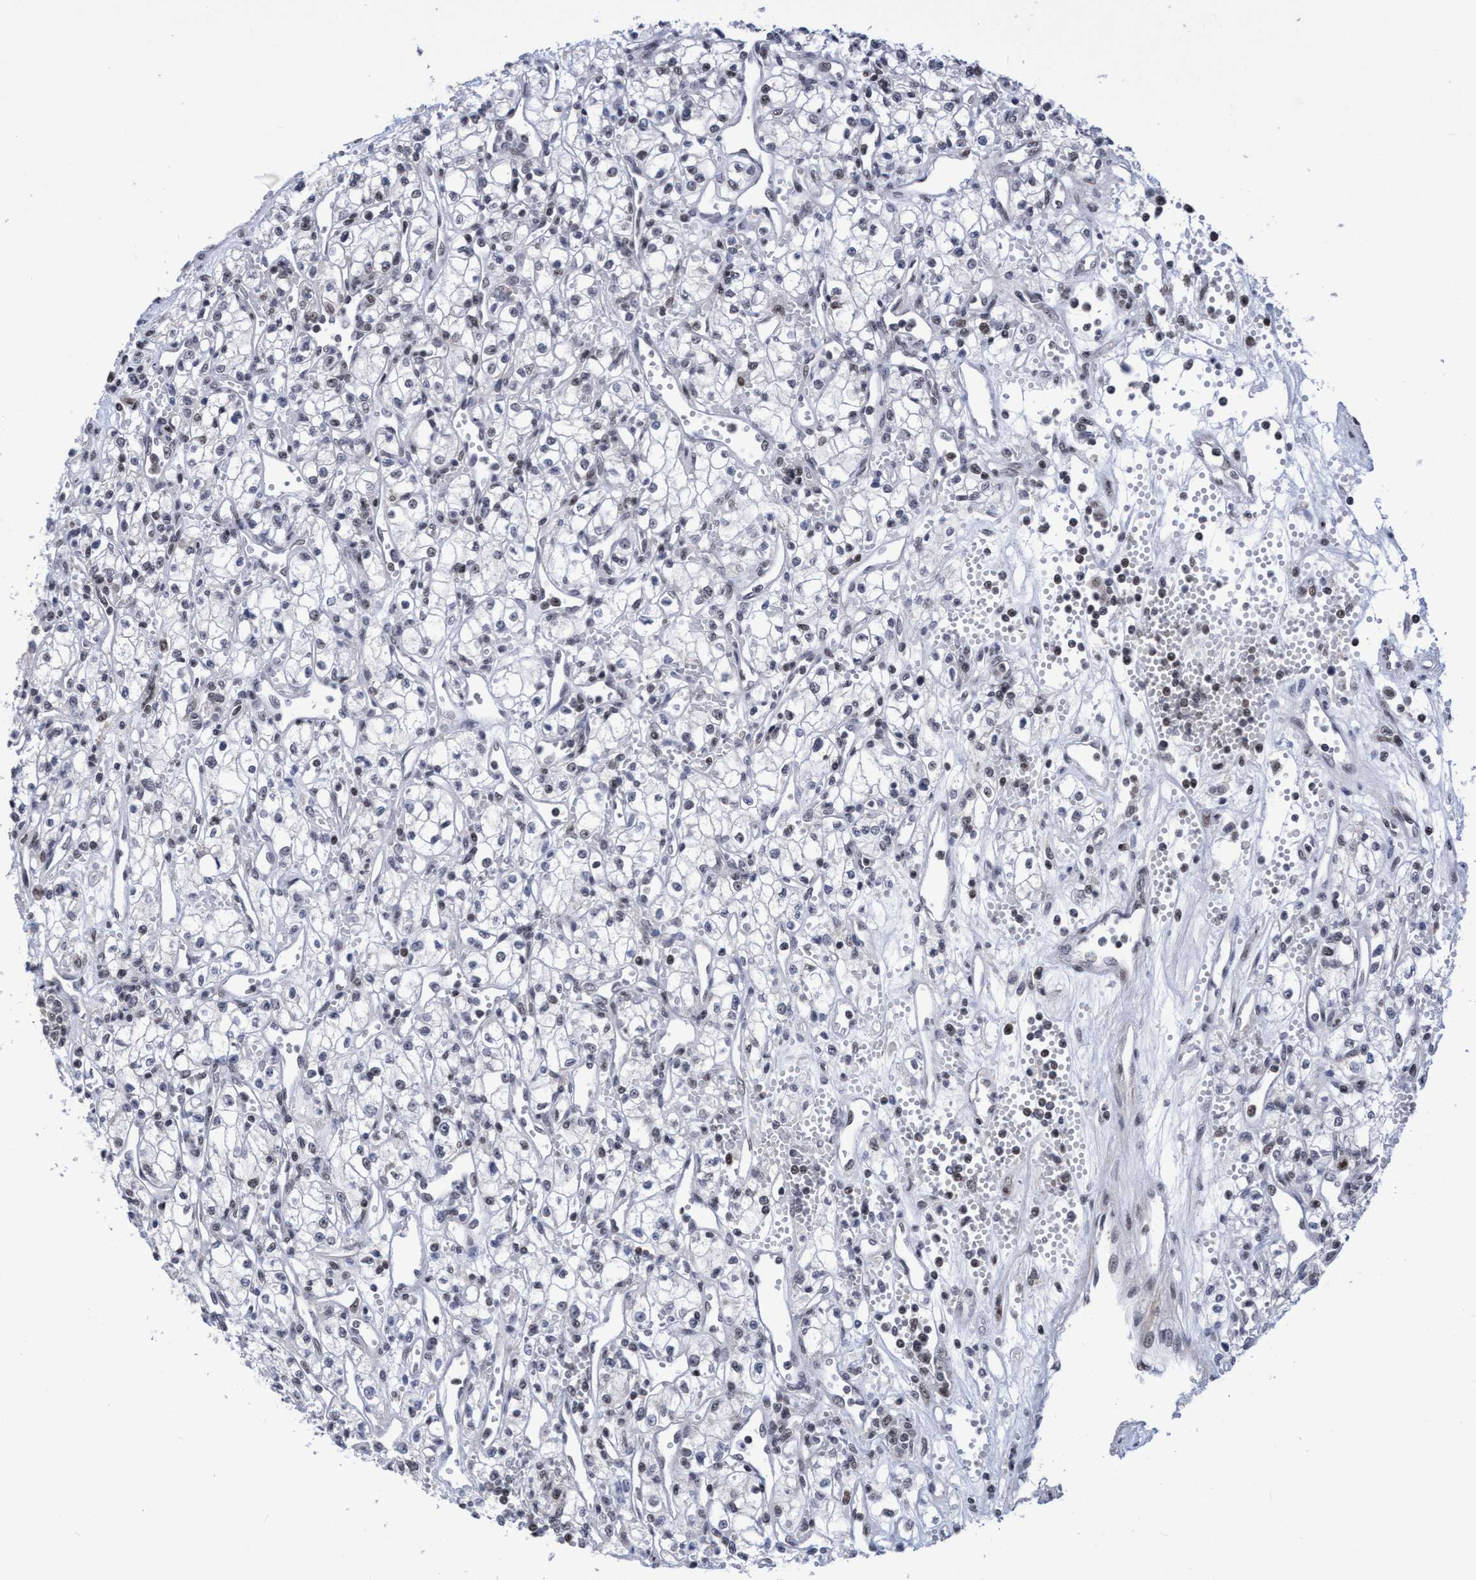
{"staining": {"intensity": "weak", "quantity": "<25%", "location": "nuclear"}, "tissue": "renal cancer", "cell_type": "Tumor cells", "image_type": "cancer", "snomed": [{"axis": "morphology", "description": "Adenocarcinoma, NOS"}, {"axis": "topography", "description": "Kidney"}], "caption": "A high-resolution histopathology image shows immunohistochemistry (IHC) staining of renal adenocarcinoma, which displays no significant positivity in tumor cells.", "gene": "C9orf78", "patient": {"sex": "male", "age": 59}}